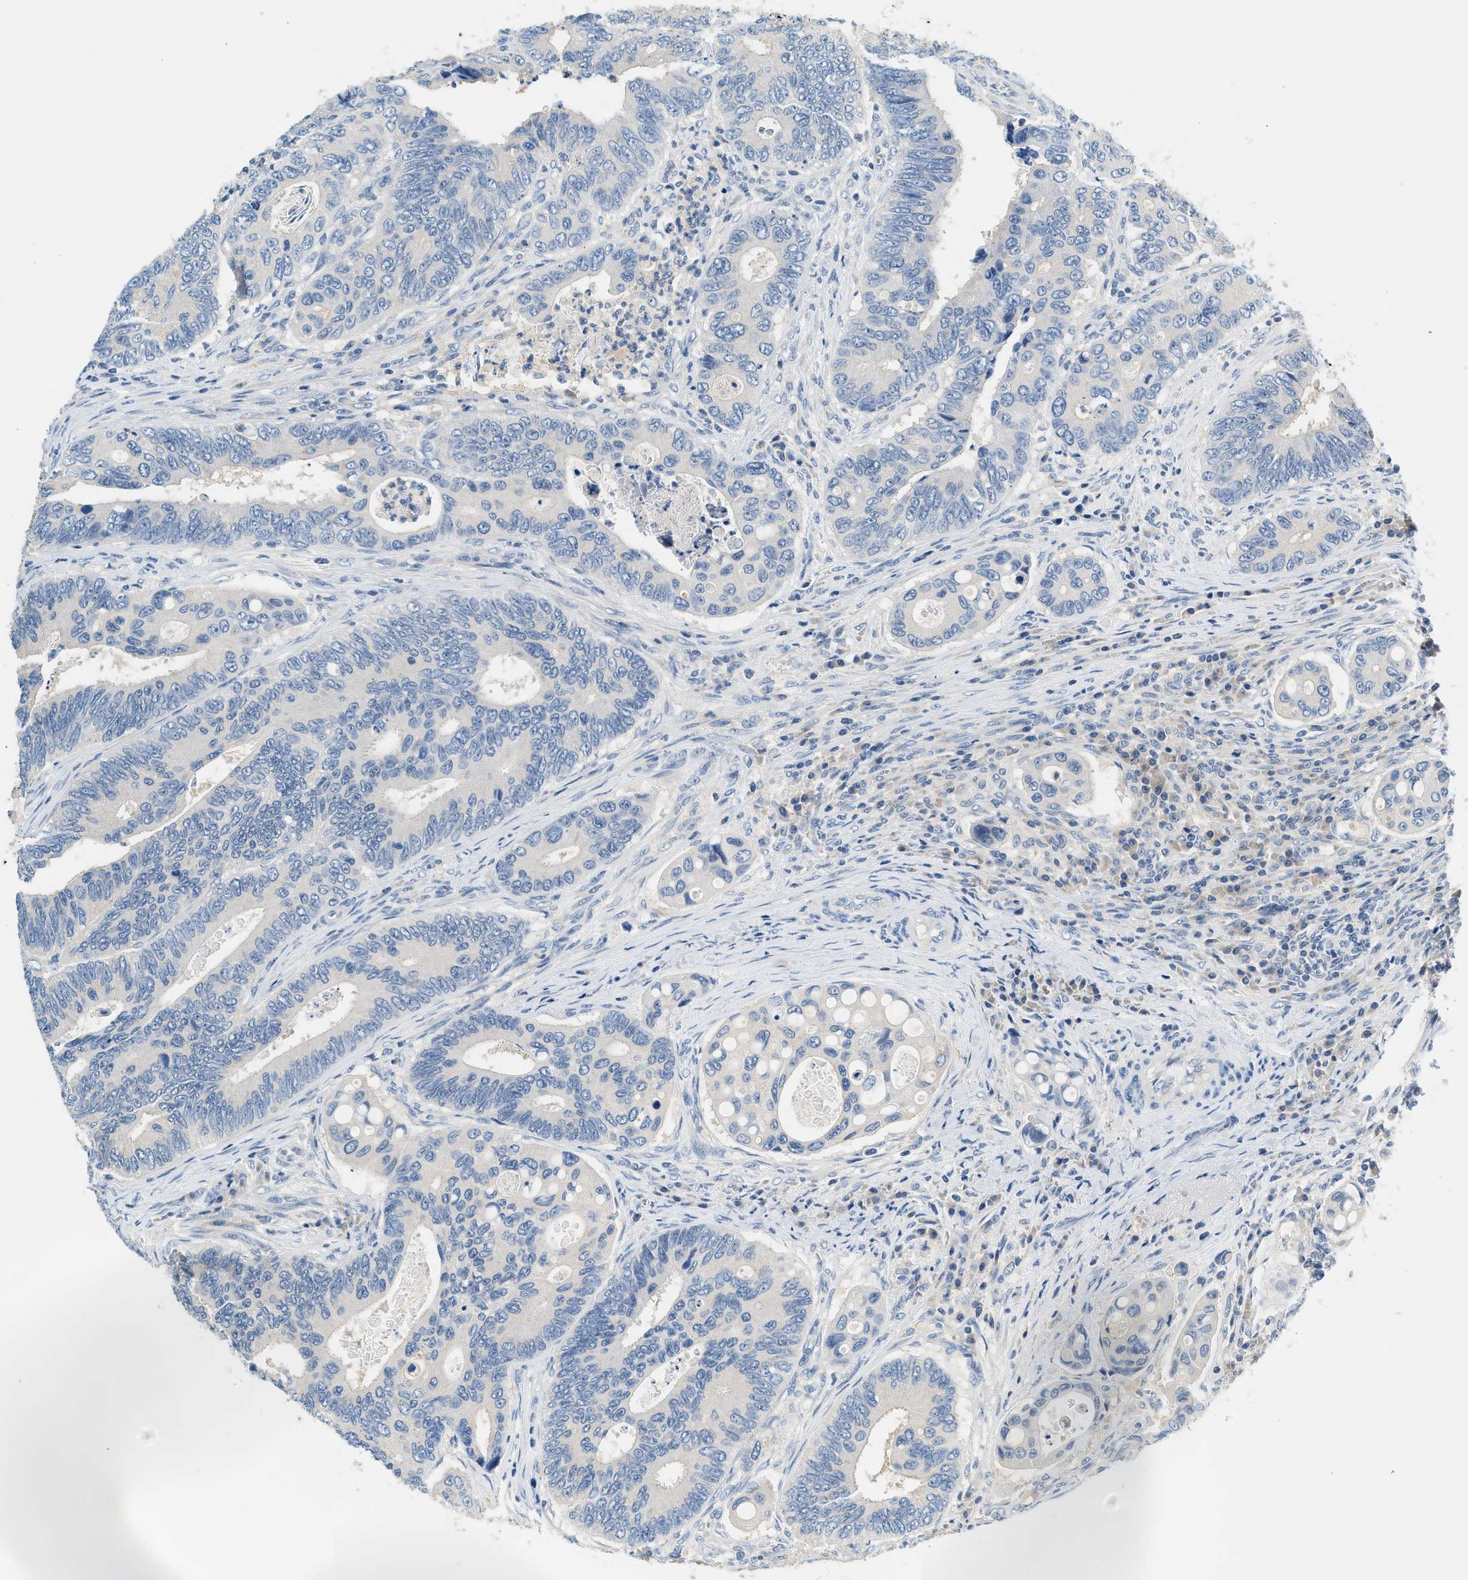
{"staining": {"intensity": "negative", "quantity": "none", "location": "none"}, "tissue": "colorectal cancer", "cell_type": "Tumor cells", "image_type": "cancer", "snomed": [{"axis": "morphology", "description": "Inflammation, NOS"}, {"axis": "morphology", "description": "Adenocarcinoma, NOS"}, {"axis": "topography", "description": "Colon"}], "caption": "Immunohistochemical staining of colorectal cancer (adenocarcinoma) exhibits no significant staining in tumor cells. Brightfield microscopy of immunohistochemistry (IHC) stained with DAB (3,3'-diaminobenzidine) (brown) and hematoxylin (blue), captured at high magnification.", "gene": "SLC35E1", "patient": {"sex": "male", "age": 72}}